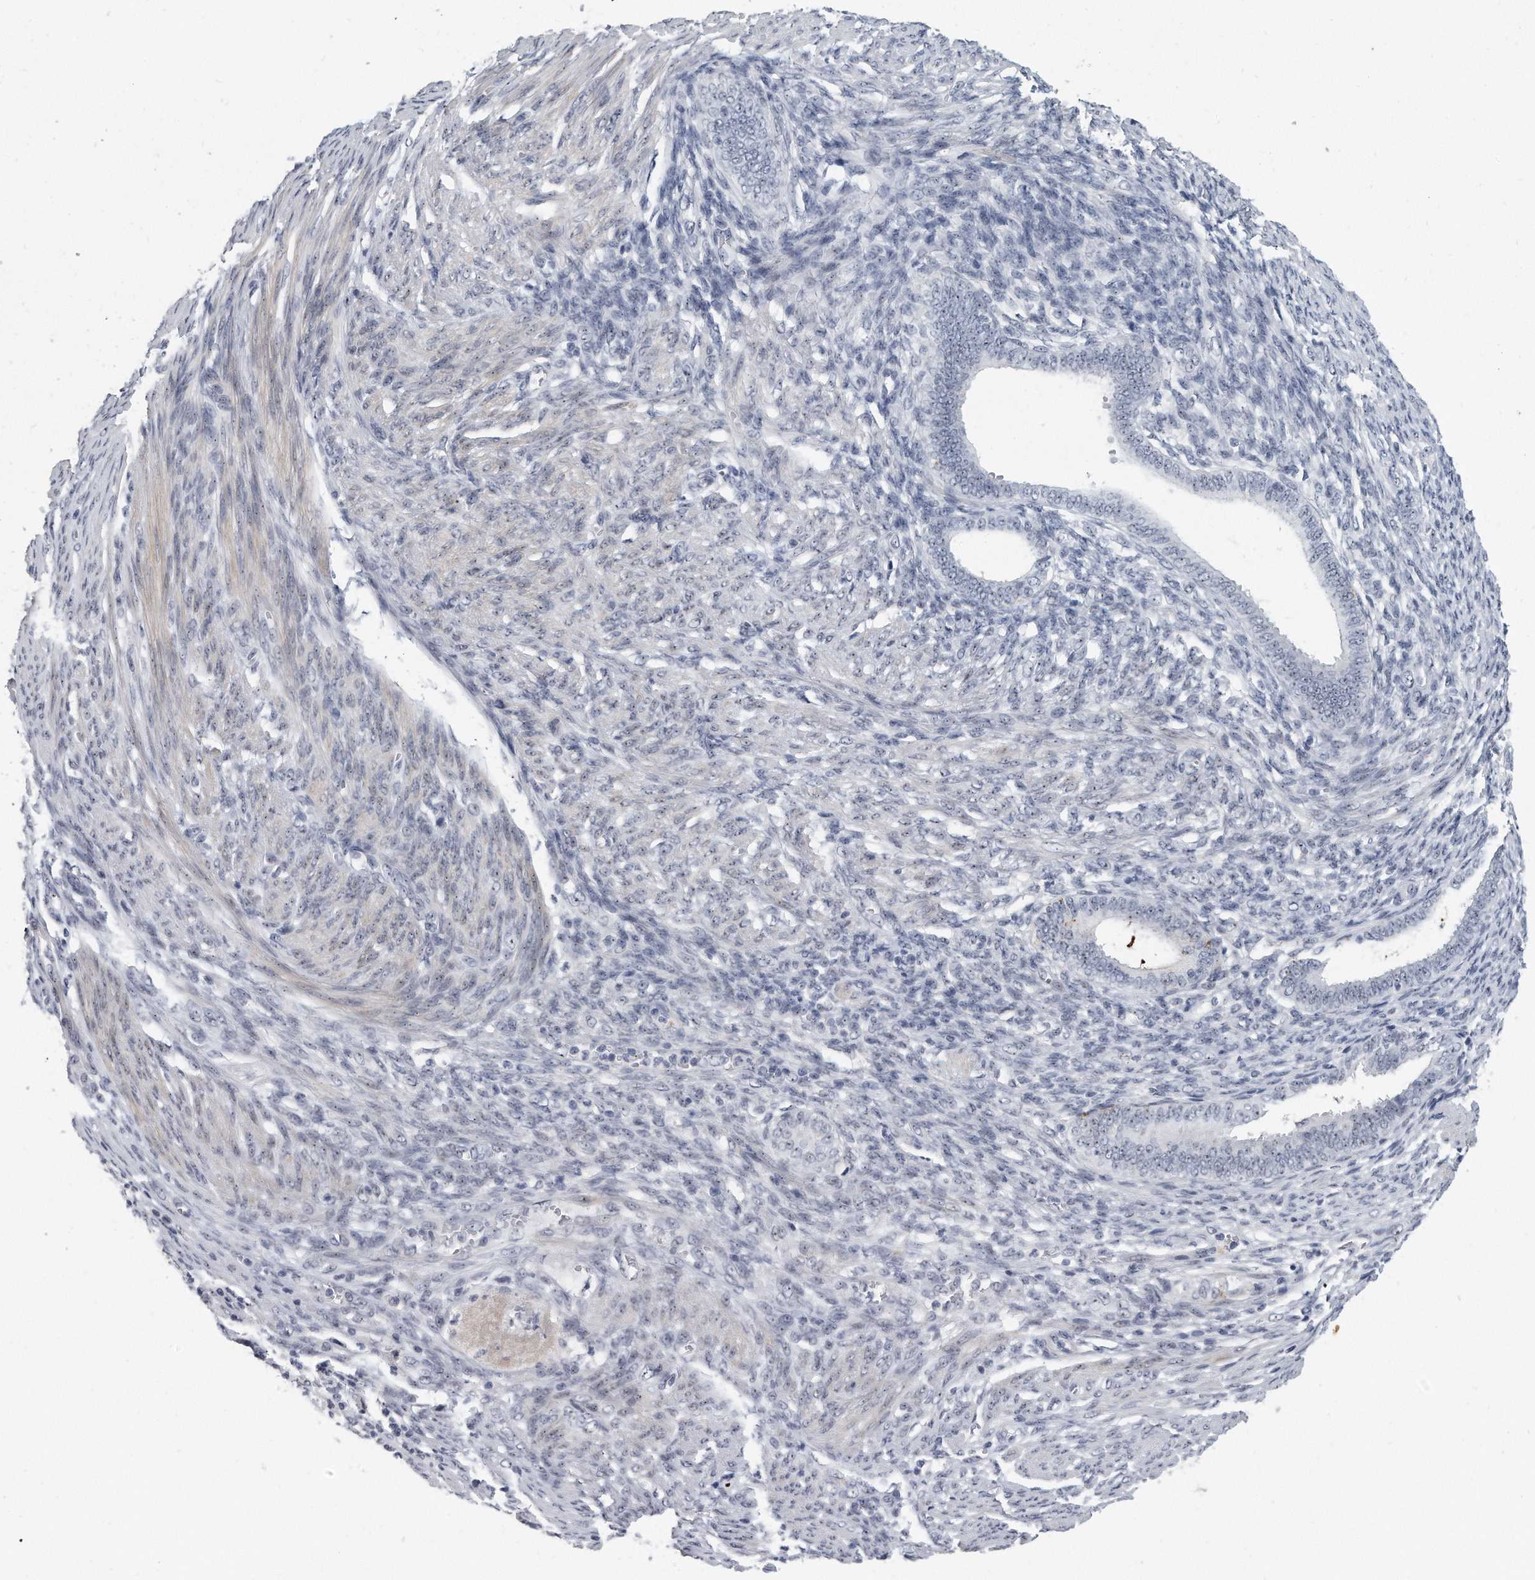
{"staining": {"intensity": "negative", "quantity": "none", "location": "none"}, "tissue": "endometrial cancer", "cell_type": "Tumor cells", "image_type": "cancer", "snomed": [{"axis": "morphology", "description": "Adenocarcinoma, NOS"}, {"axis": "topography", "description": "Endometrium"}], "caption": "Human endometrial cancer stained for a protein using IHC shows no expression in tumor cells.", "gene": "TFCP2L1", "patient": {"sex": "female", "age": 51}}